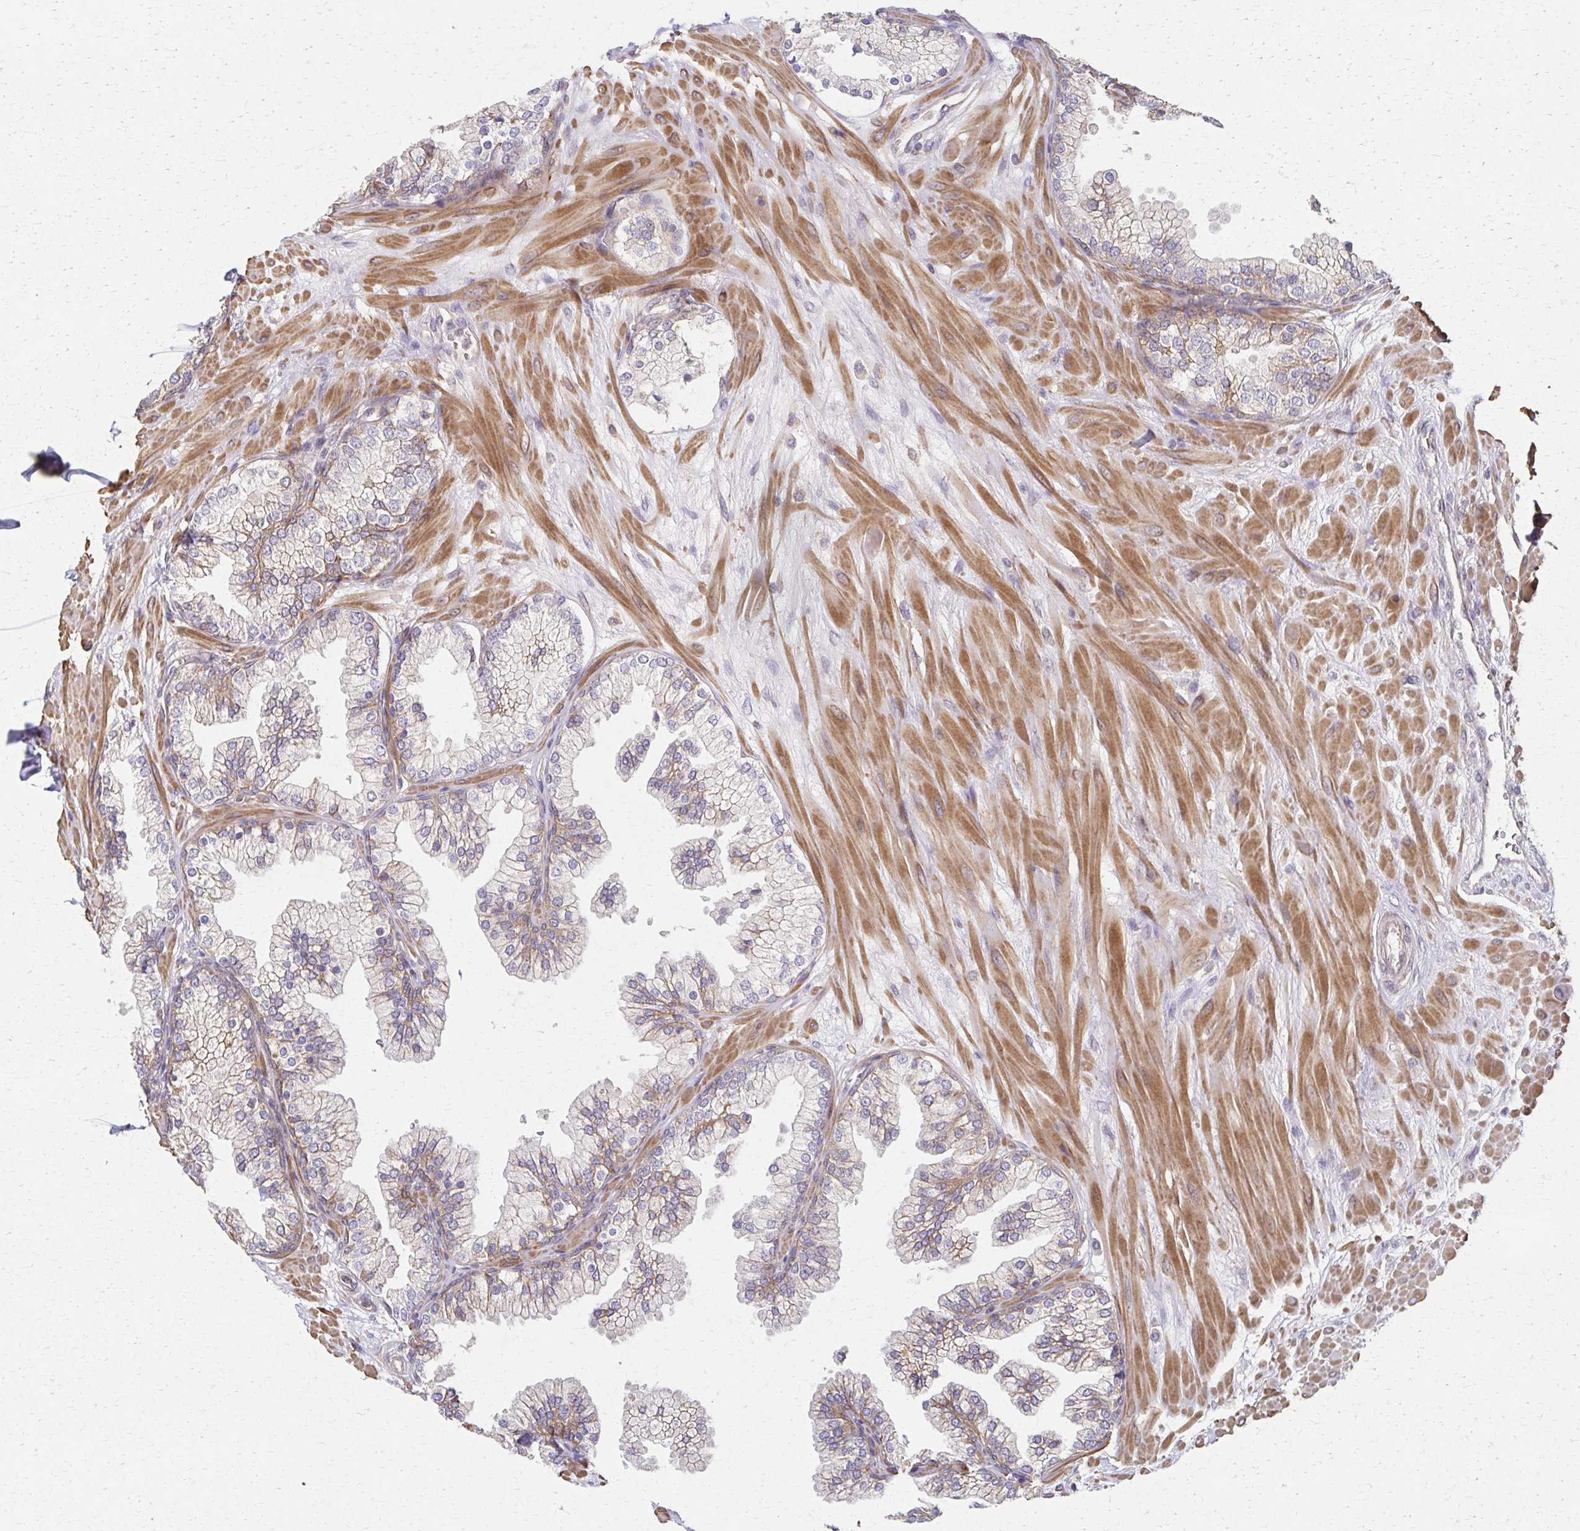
{"staining": {"intensity": "moderate", "quantity": "25%-75%", "location": "cytoplasmic/membranous"}, "tissue": "prostate", "cell_type": "Glandular cells", "image_type": "normal", "snomed": [{"axis": "morphology", "description": "Normal tissue, NOS"}, {"axis": "topography", "description": "Prostate"}, {"axis": "topography", "description": "Peripheral nerve tissue"}], "caption": "IHC image of benign prostate: human prostate stained using IHC demonstrates medium levels of moderate protein expression localized specifically in the cytoplasmic/membranous of glandular cells, appearing as a cytoplasmic/membranous brown color.", "gene": "EOLA1", "patient": {"sex": "male", "age": 61}}